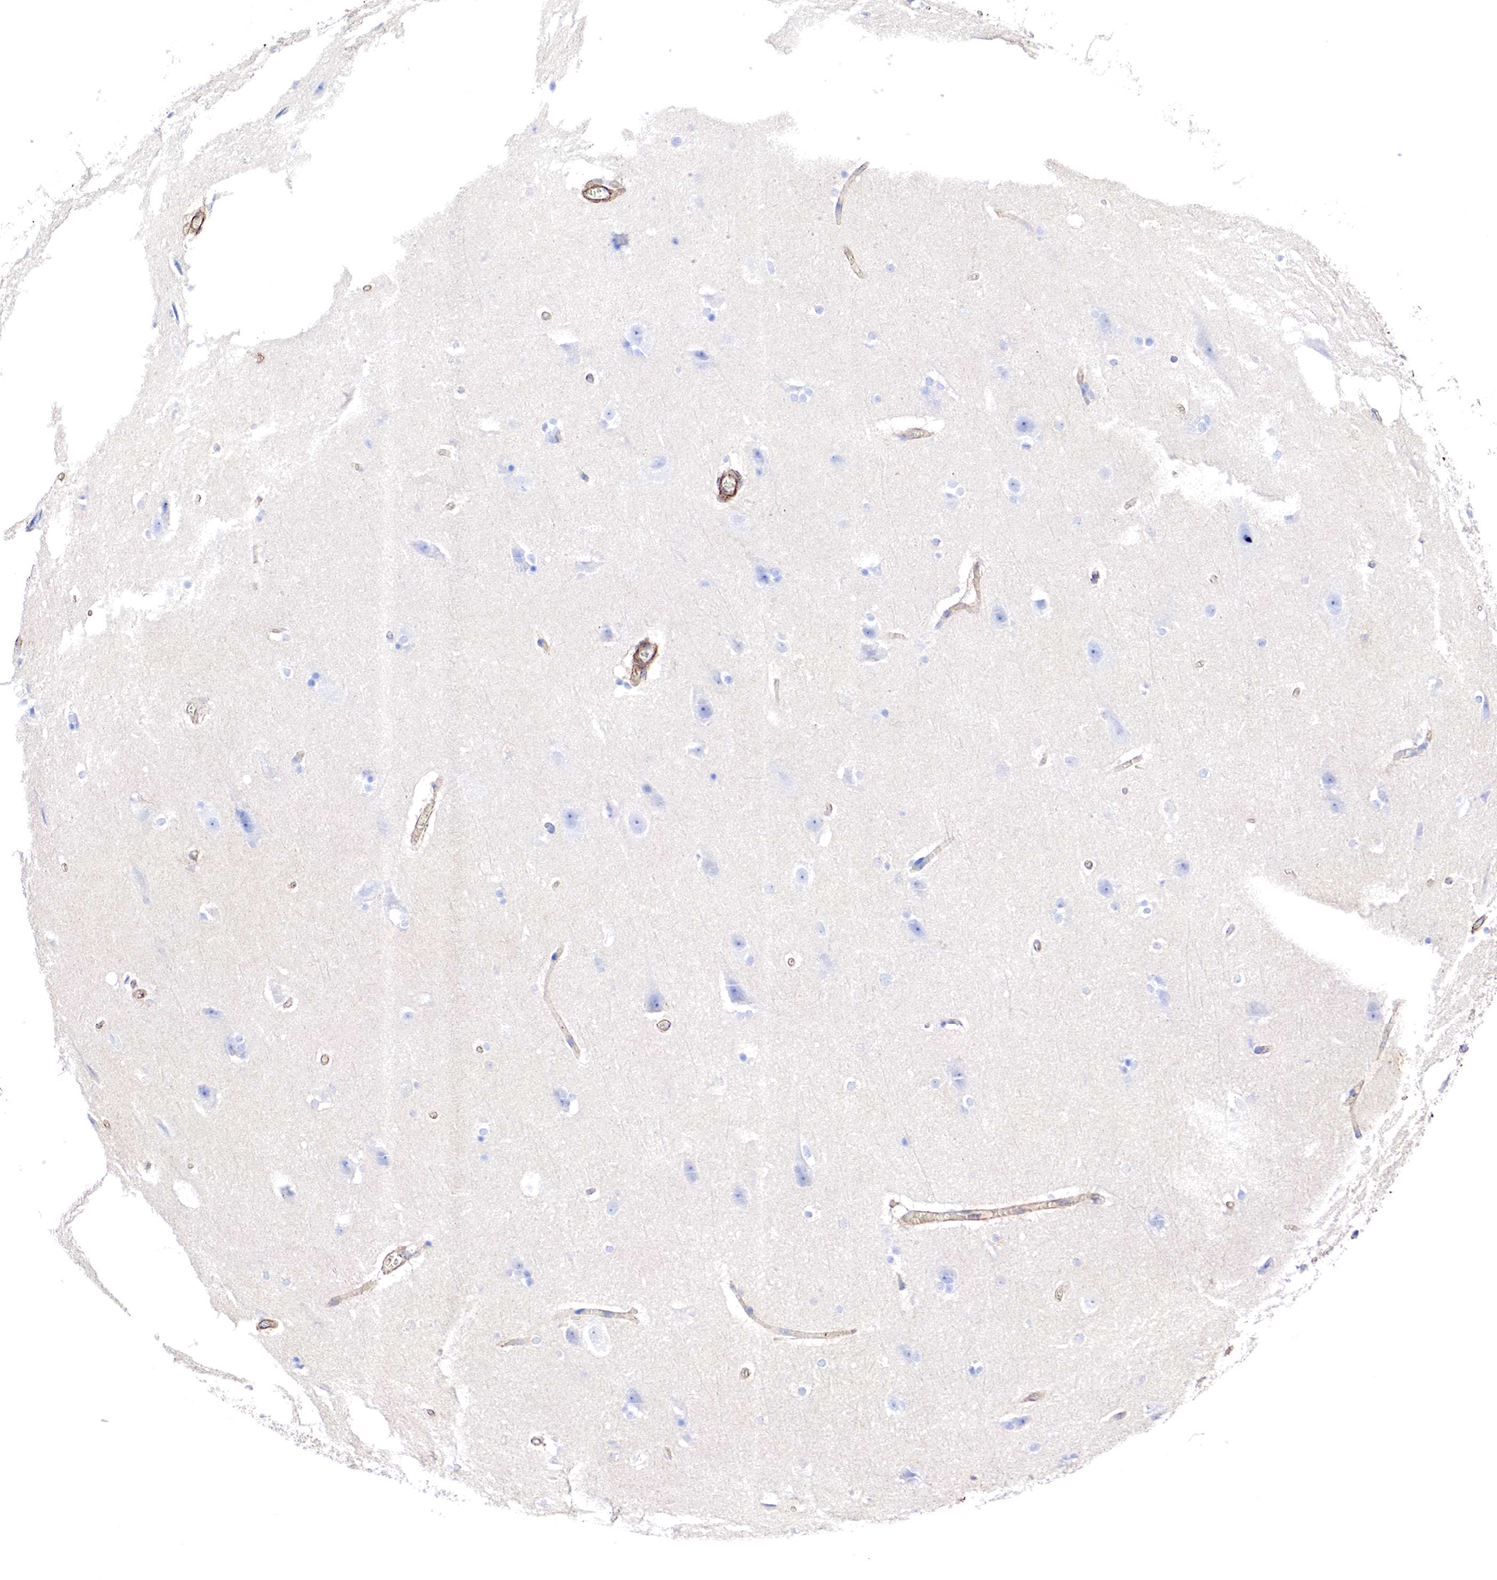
{"staining": {"intensity": "moderate", "quantity": ">75%", "location": "cytoplasmic/membranous"}, "tissue": "cerebral cortex", "cell_type": "Endothelial cells", "image_type": "normal", "snomed": [{"axis": "morphology", "description": "Normal tissue, NOS"}, {"axis": "topography", "description": "Cerebral cortex"}, {"axis": "topography", "description": "Hippocampus"}], "caption": "Cerebral cortex stained with immunohistochemistry (IHC) displays moderate cytoplasmic/membranous expression in approximately >75% of endothelial cells. (DAB (3,3'-diaminobenzidine) = brown stain, brightfield microscopy at high magnification).", "gene": "TPM1", "patient": {"sex": "female", "age": 19}}